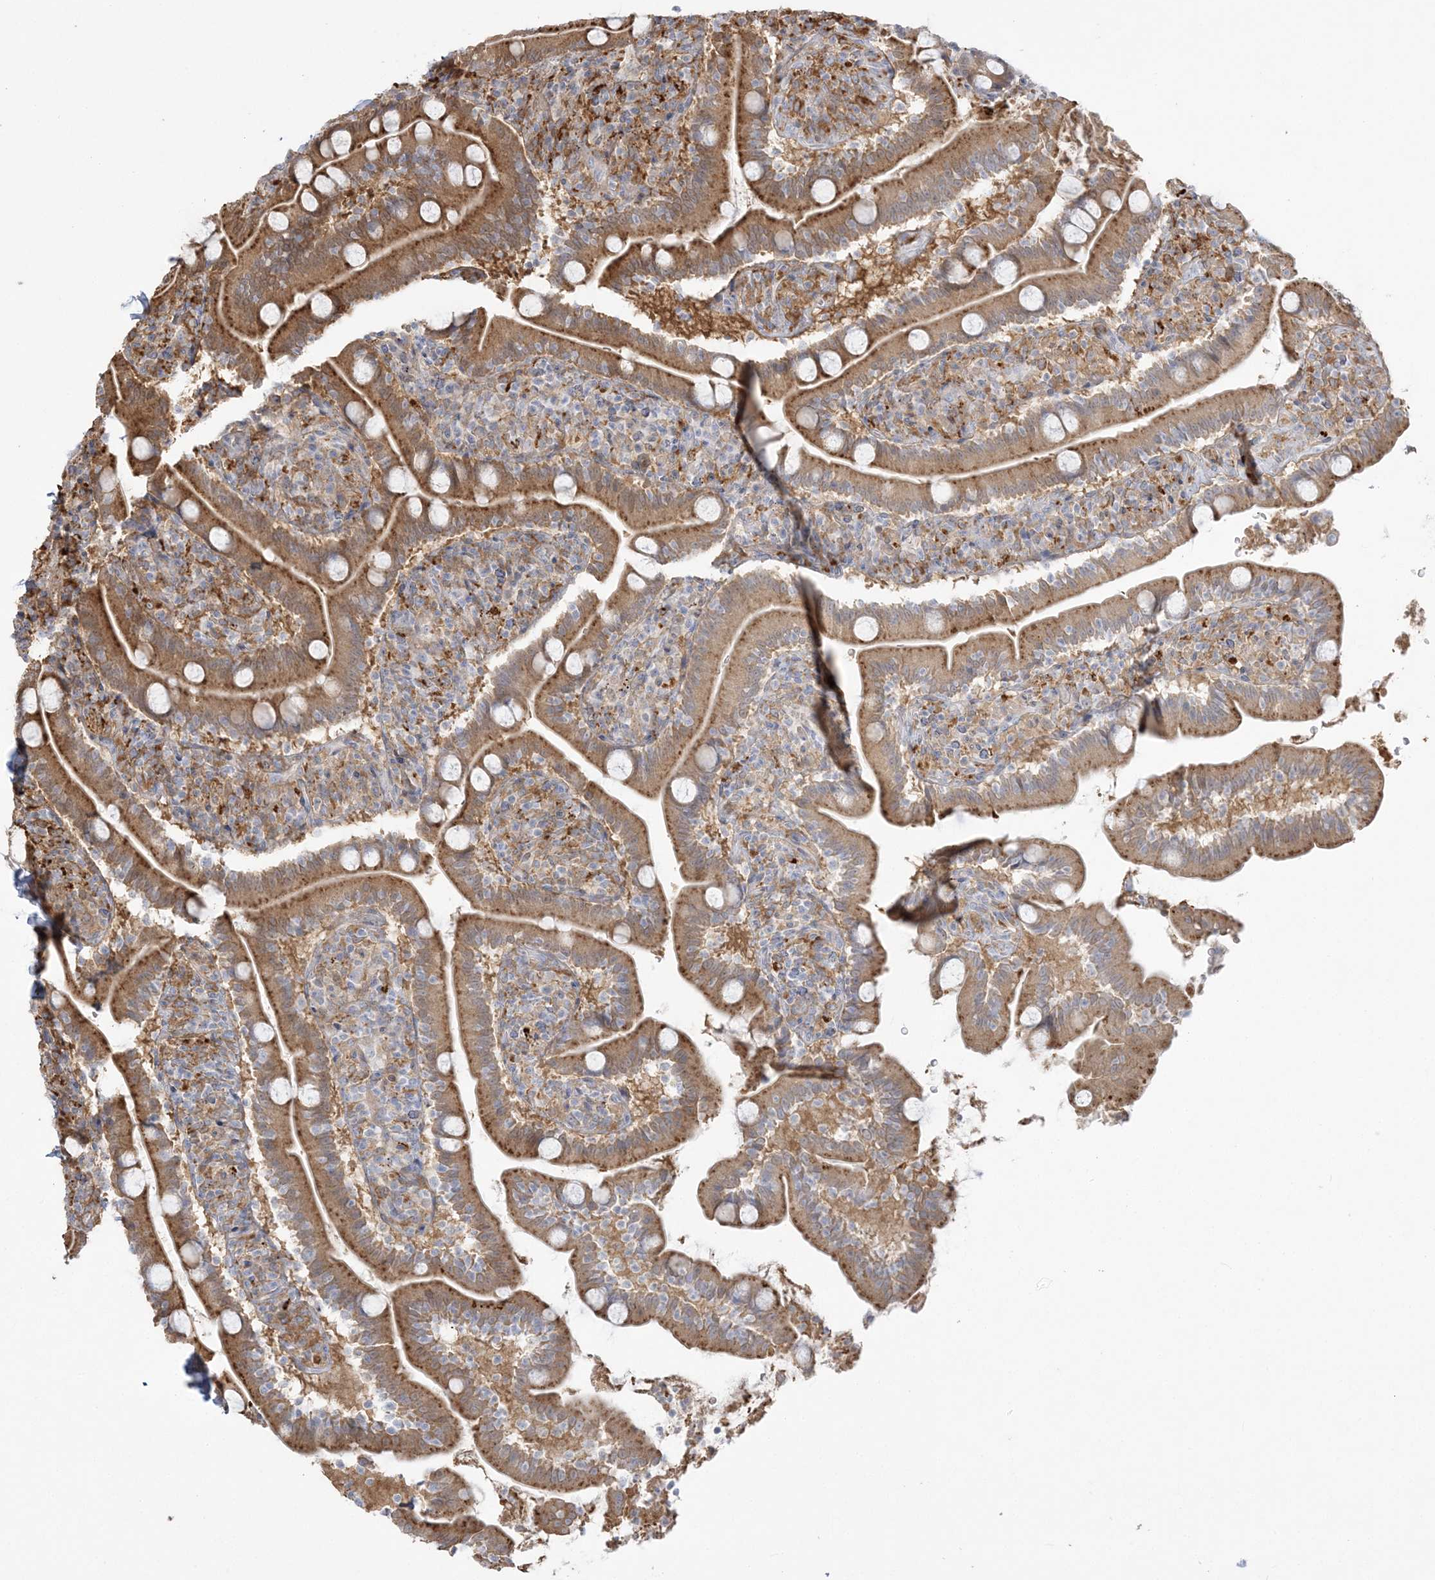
{"staining": {"intensity": "moderate", "quantity": ">75%", "location": "cytoplasmic/membranous"}, "tissue": "duodenum", "cell_type": "Glandular cells", "image_type": "normal", "snomed": [{"axis": "morphology", "description": "Normal tissue, NOS"}, {"axis": "topography", "description": "Duodenum"}], "caption": "Brown immunohistochemical staining in normal duodenum demonstrates moderate cytoplasmic/membranous expression in approximately >75% of glandular cells.", "gene": "HAAO", "patient": {"sex": "male", "age": 35}}